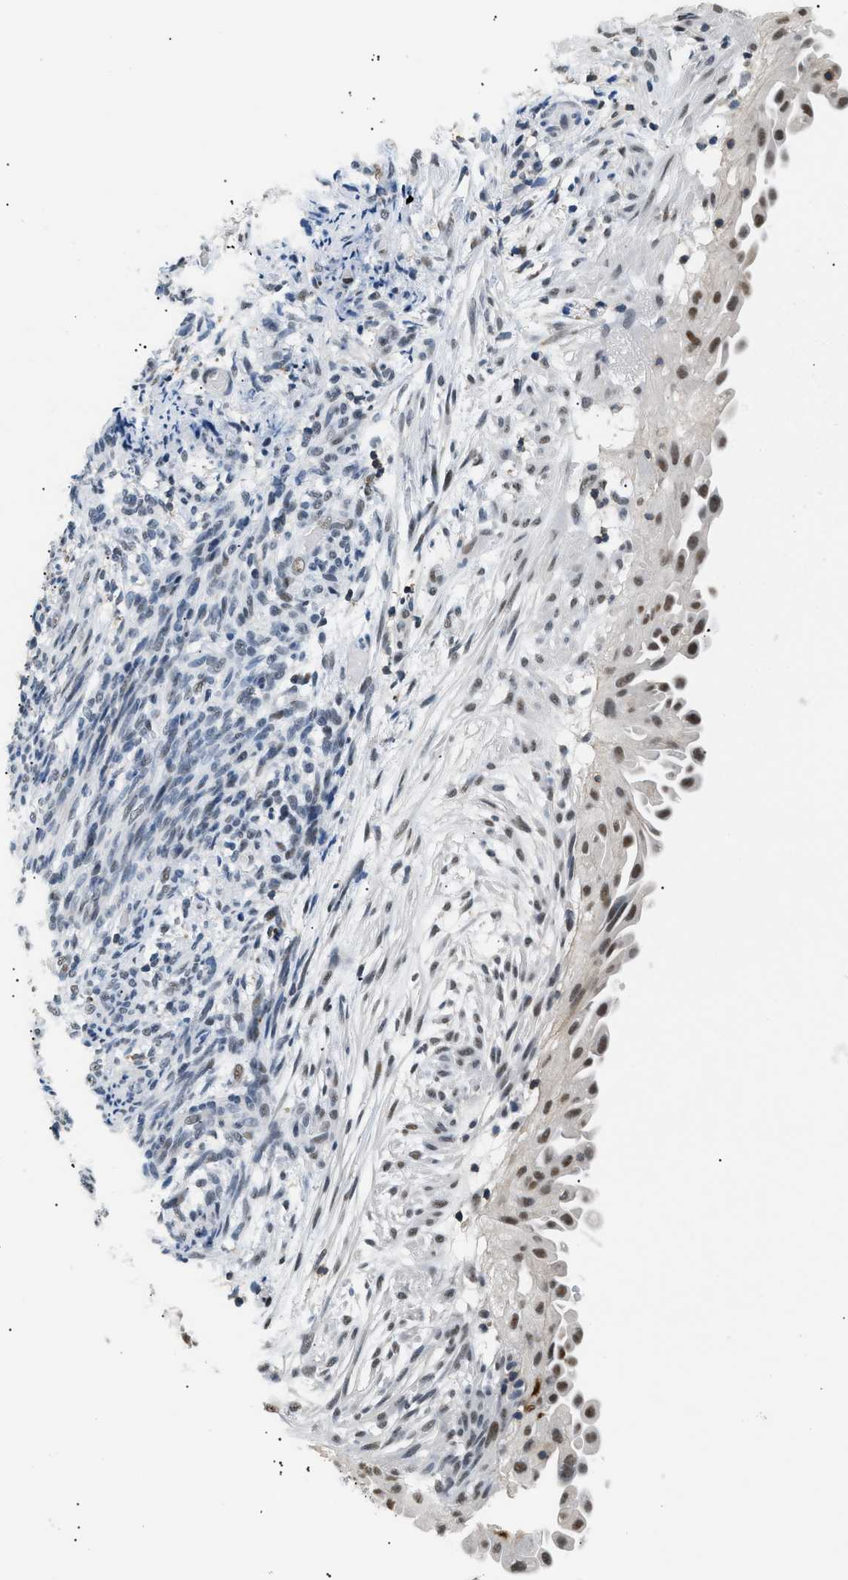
{"staining": {"intensity": "moderate", "quantity": "25%-75%", "location": "nuclear"}, "tissue": "endometrial cancer", "cell_type": "Tumor cells", "image_type": "cancer", "snomed": [{"axis": "morphology", "description": "Adenocarcinoma, NOS"}, {"axis": "topography", "description": "Endometrium"}], "caption": "Endometrial cancer stained with a brown dye displays moderate nuclear positive expression in about 25%-75% of tumor cells.", "gene": "KCNC3", "patient": {"sex": "female", "age": 58}}